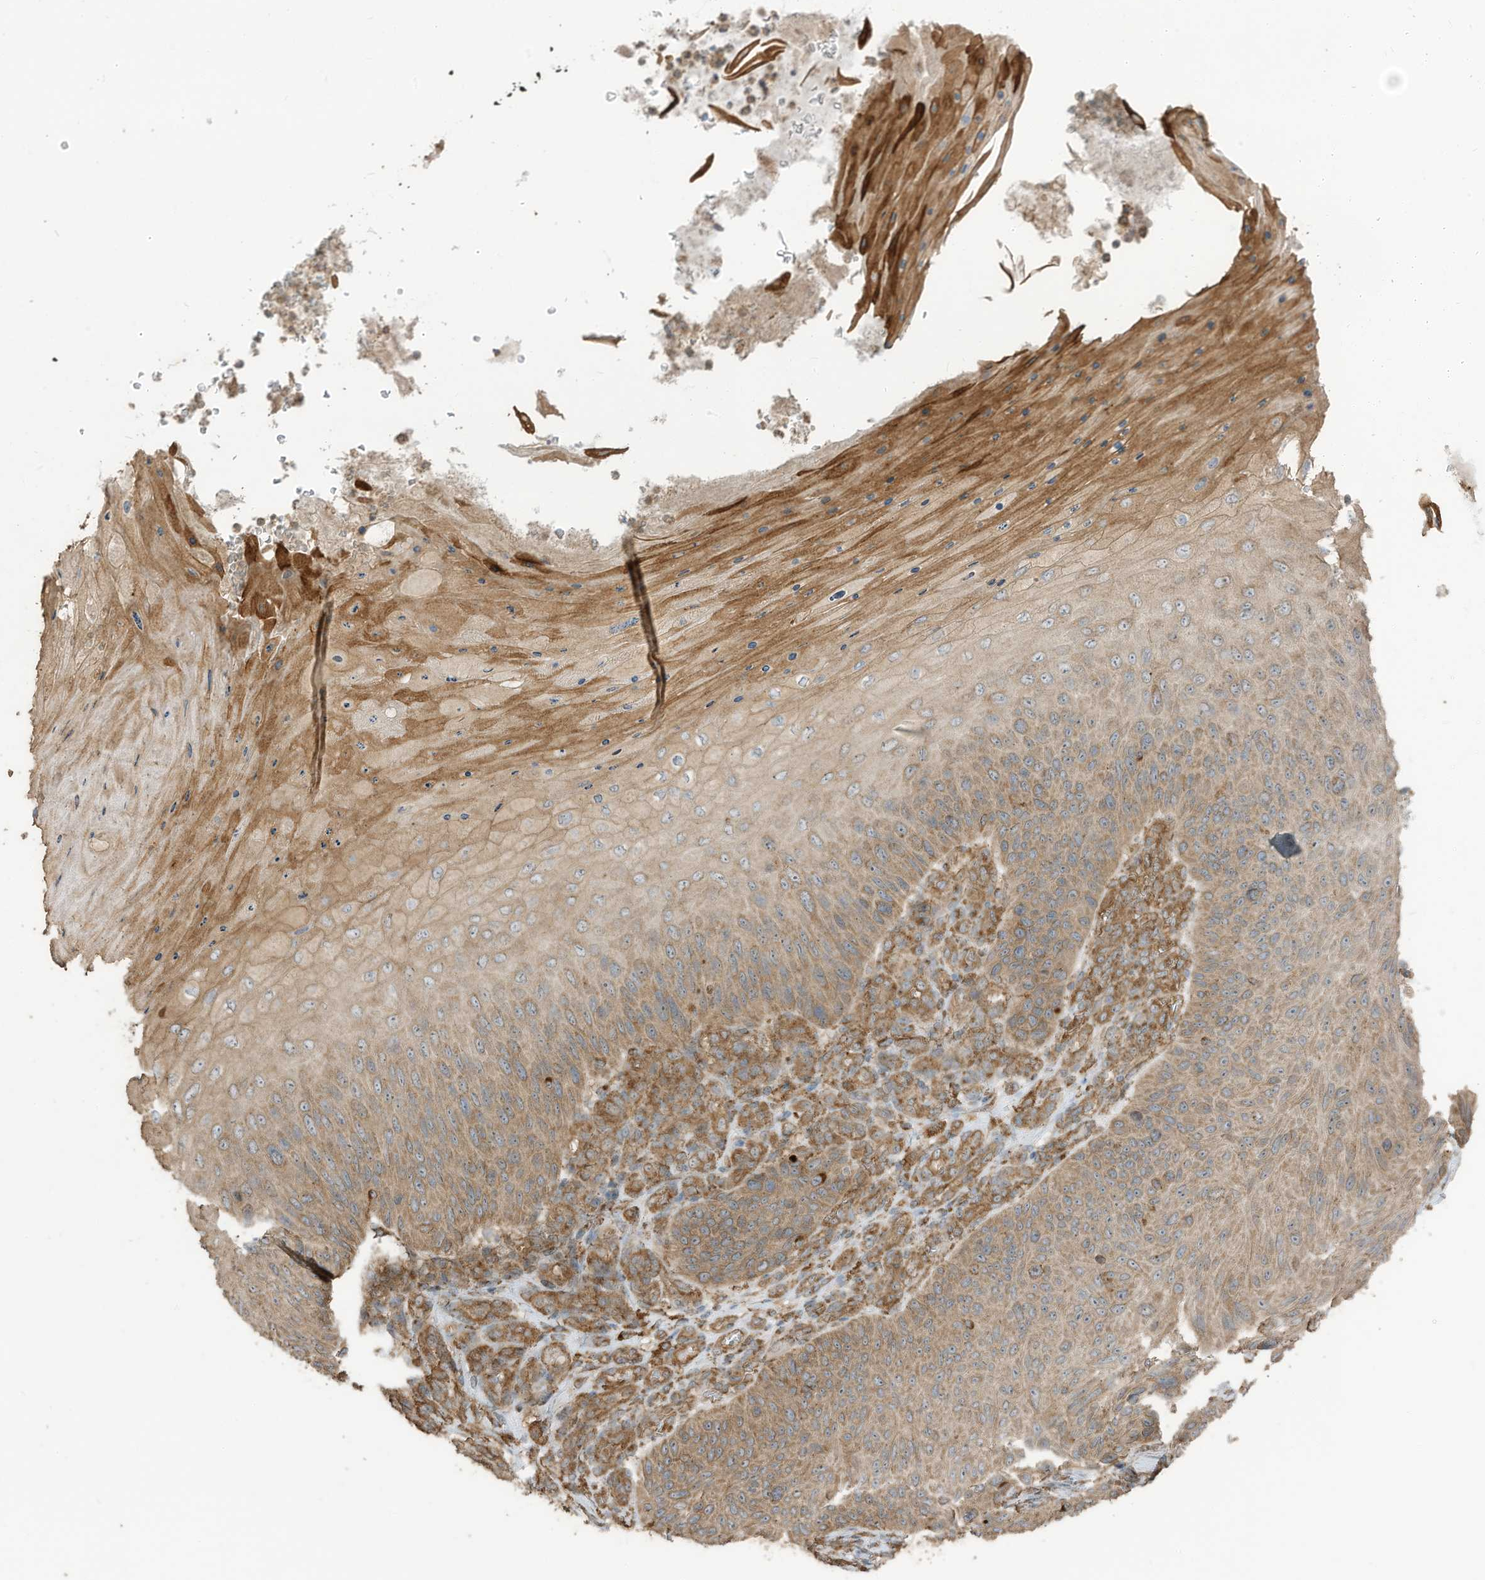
{"staining": {"intensity": "moderate", "quantity": "25%-75%", "location": "cytoplasmic/membranous"}, "tissue": "skin cancer", "cell_type": "Tumor cells", "image_type": "cancer", "snomed": [{"axis": "morphology", "description": "Squamous cell carcinoma, NOS"}, {"axis": "topography", "description": "Skin"}], "caption": "Human skin squamous cell carcinoma stained with a brown dye reveals moderate cytoplasmic/membranous positive expression in about 25%-75% of tumor cells.", "gene": "CGAS", "patient": {"sex": "female", "age": 88}}